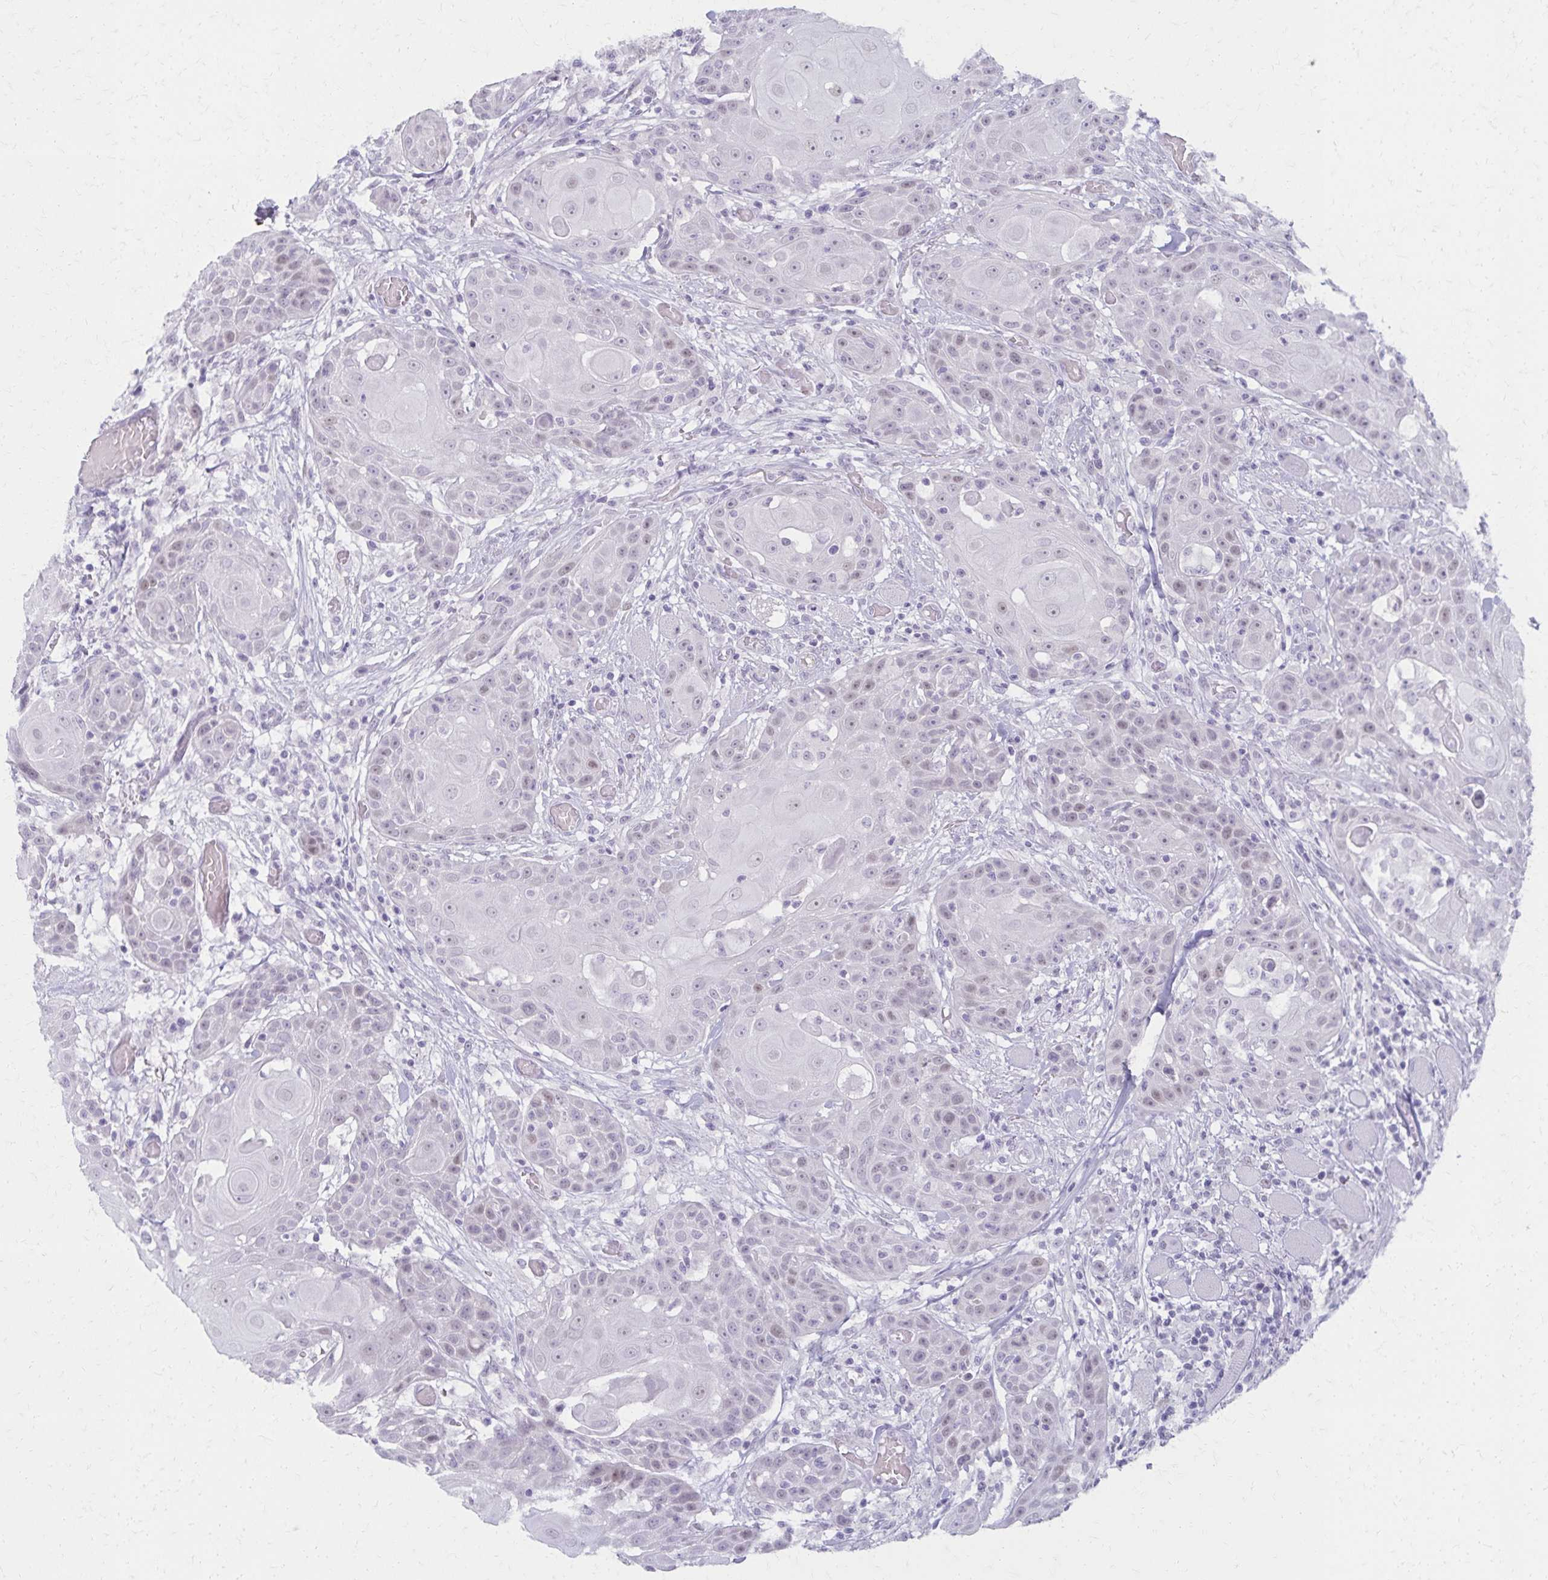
{"staining": {"intensity": "weak", "quantity": "<25%", "location": "nuclear"}, "tissue": "head and neck cancer", "cell_type": "Tumor cells", "image_type": "cancer", "snomed": [{"axis": "morphology", "description": "Normal tissue, NOS"}, {"axis": "morphology", "description": "Squamous cell carcinoma, NOS"}, {"axis": "topography", "description": "Oral tissue"}, {"axis": "topography", "description": "Head-Neck"}], "caption": "Immunohistochemistry photomicrograph of neoplastic tissue: human head and neck cancer stained with DAB shows no significant protein positivity in tumor cells.", "gene": "MORC4", "patient": {"sex": "female", "age": 55}}